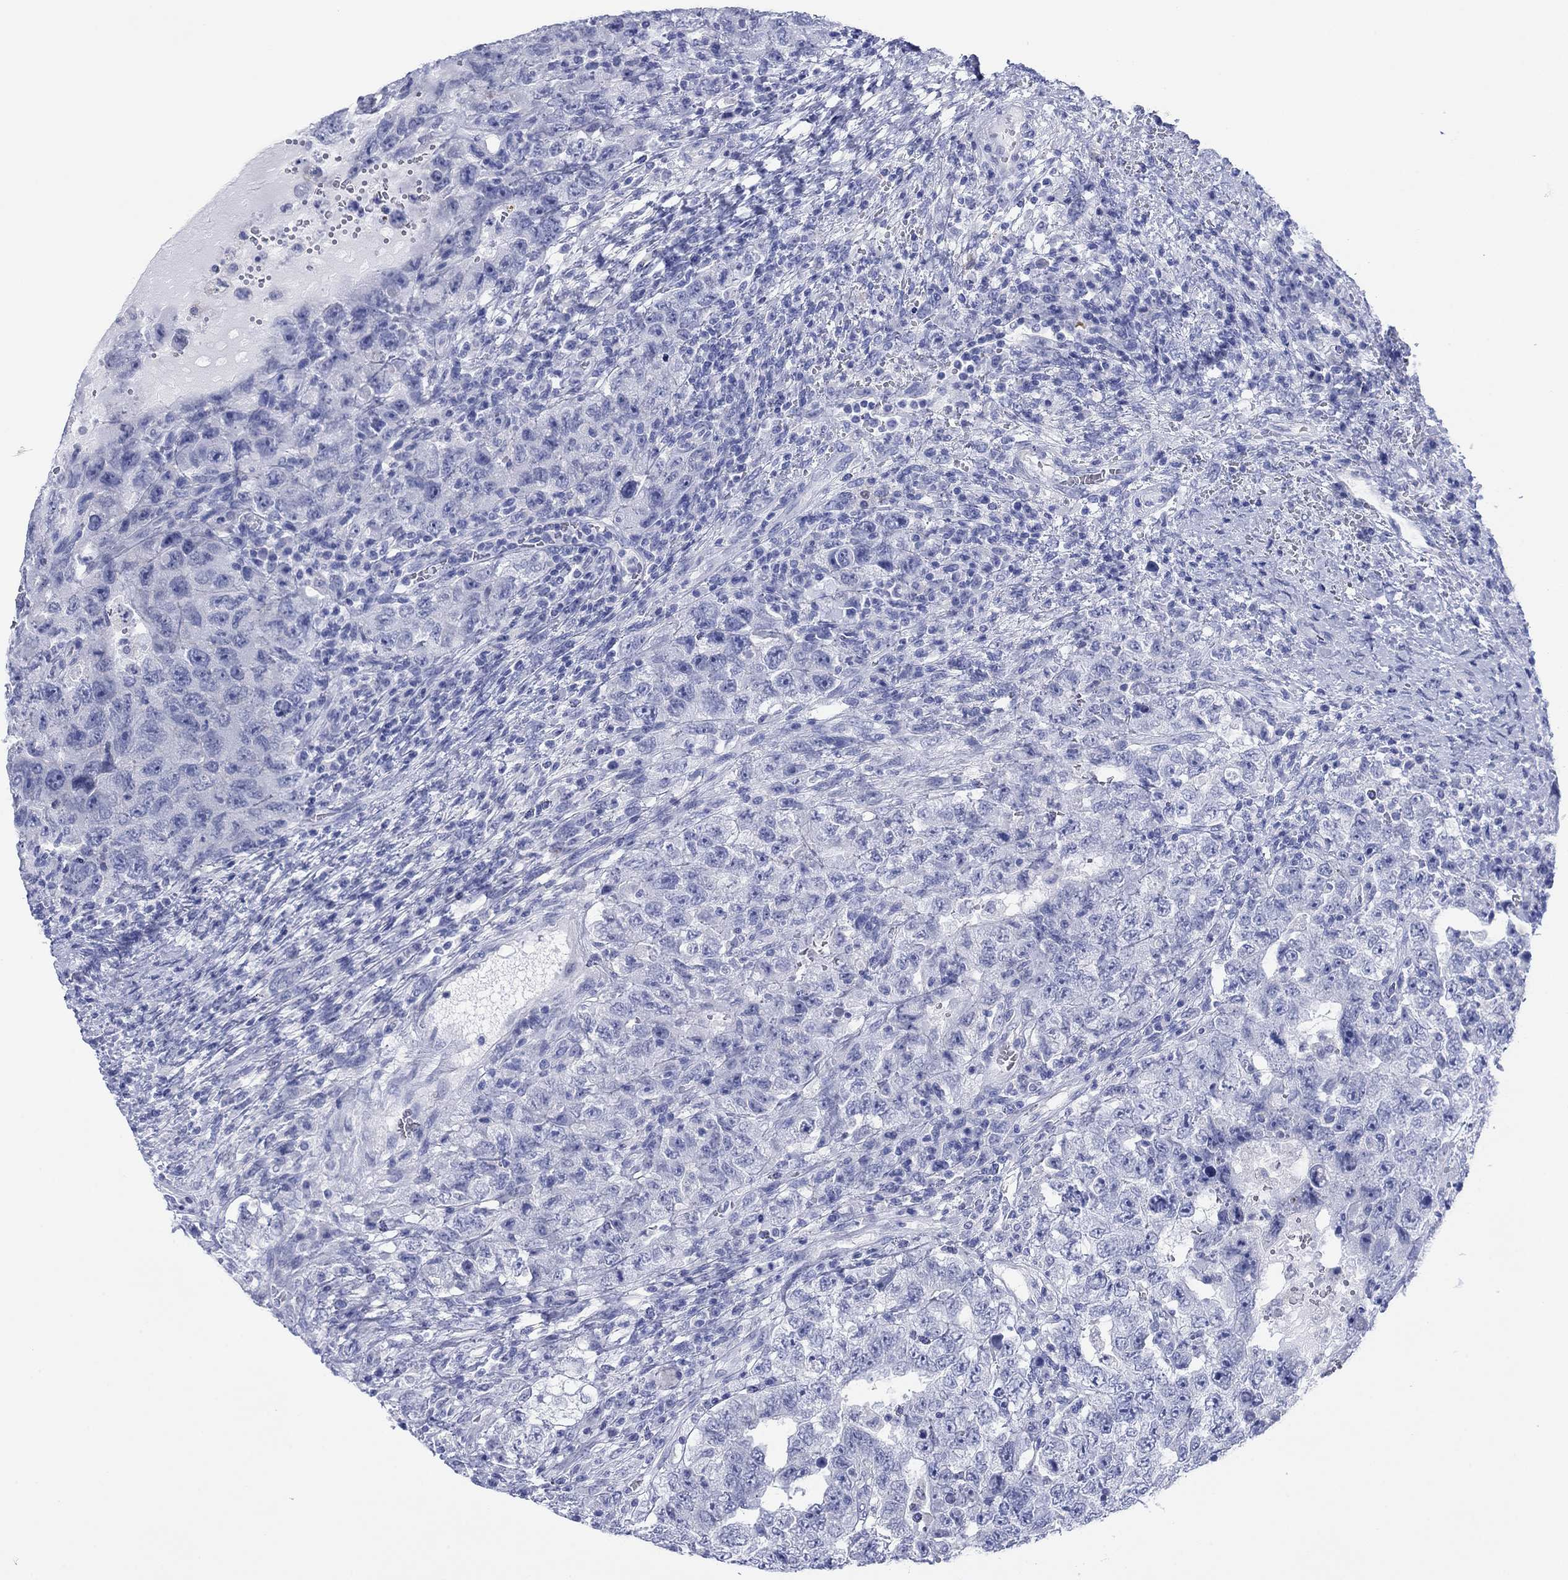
{"staining": {"intensity": "negative", "quantity": "none", "location": "none"}, "tissue": "testis cancer", "cell_type": "Tumor cells", "image_type": "cancer", "snomed": [{"axis": "morphology", "description": "Carcinoma, Embryonal, NOS"}, {"axis": "topography", "description": "Testis"}], "caption": "Tumor cells show no significant protein positivity in testis cancer.", "gene": "ATP1B1", "patient": {"sex": "male", "age": 26}}